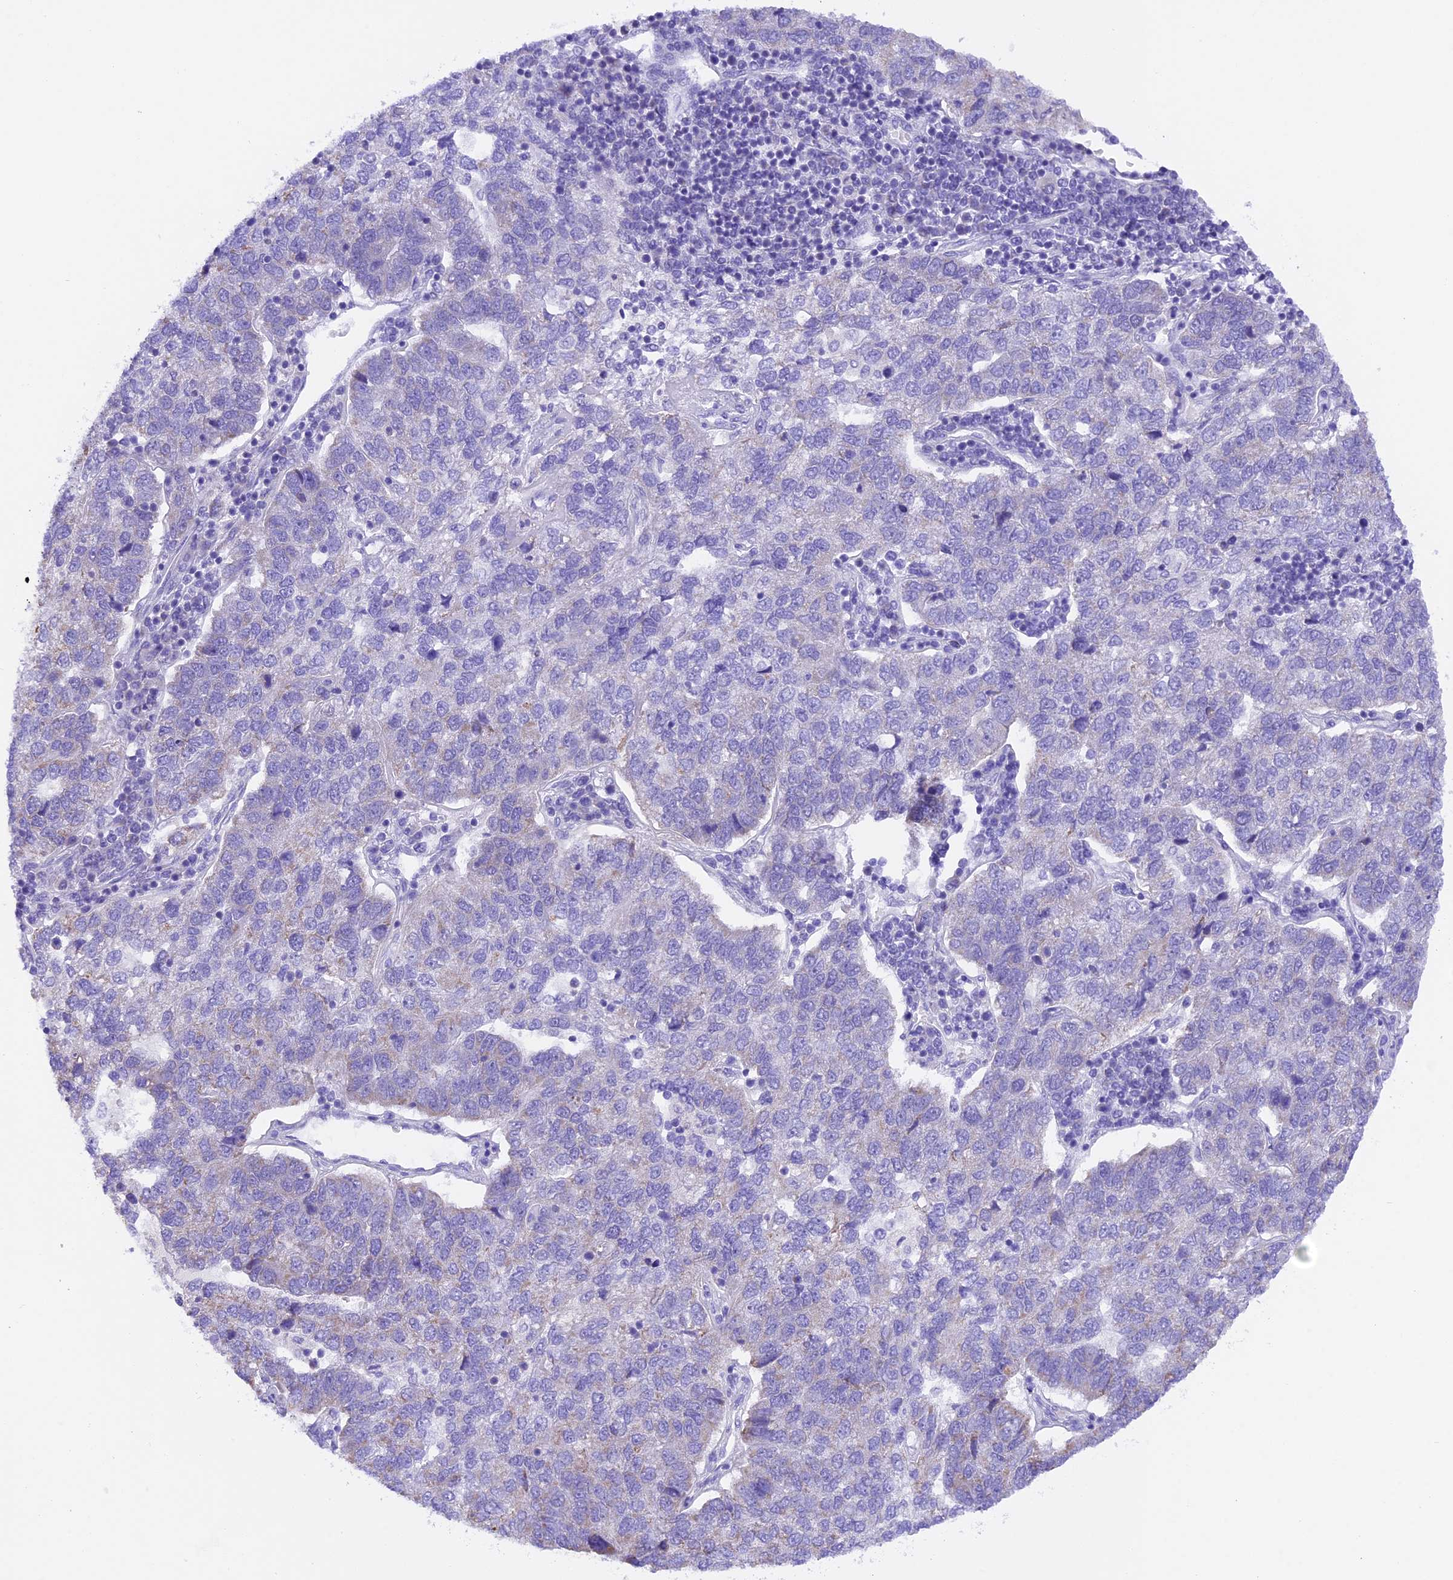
{"staining": {"intensity": "negative", "quantity": "none", "location": "none"}, "tissue": "pancreatic cancer", "cell_type": "Tumor cells", "image_type": "cancer", "snomed": [{"axis": "morphology", "description": "Adenocarcinoma, NOS"}, {"axis": "topography", "description": "Pancreas"}], "caption": "Pancreatic cancer (adenocarcinoma) was stained to show a protein in brown. There is no significant positivity in tumor cells.", "gene": "PKIA", "patient": {"sex": "female", "age": 61}}